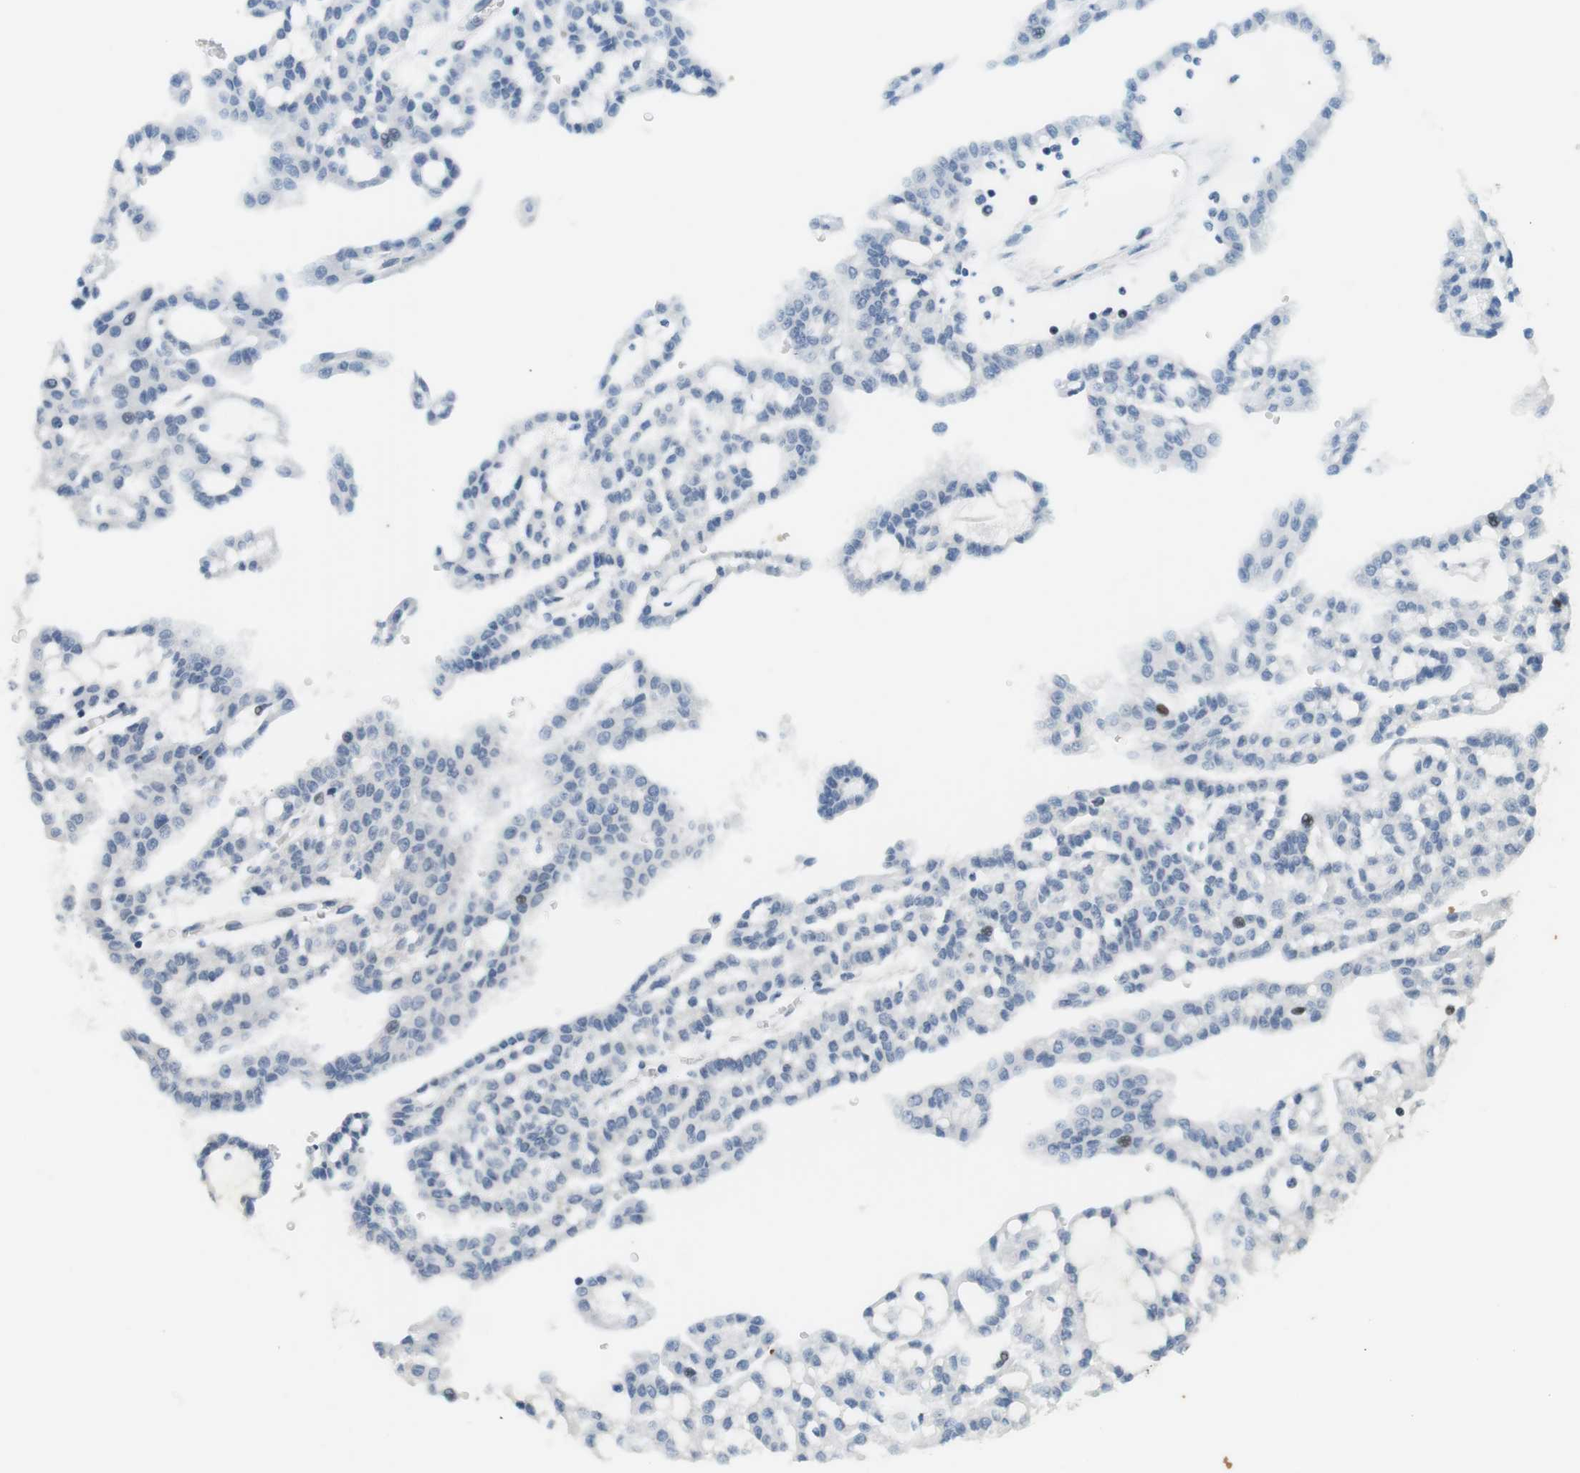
{"staining": {"intensity": "negative", "quantity": "none", "location": "none"}, "tissue": "renal cancer", "cell_type": "Tumor cells", "image_type": "cancer", "snomed": [{"axis": "morphology", "description": "Adenocarcinoma, NOS"}, {"axis": "topography", "description": "Kidney"}], "caption": "A high-resolution histopathology image shows IHC staining of renal cancer (adenocarcinoma), which reveals no significant expression in tumor cells.", "gene": "CSNK2B", "patient": {"sex": "male", "age": 63}}